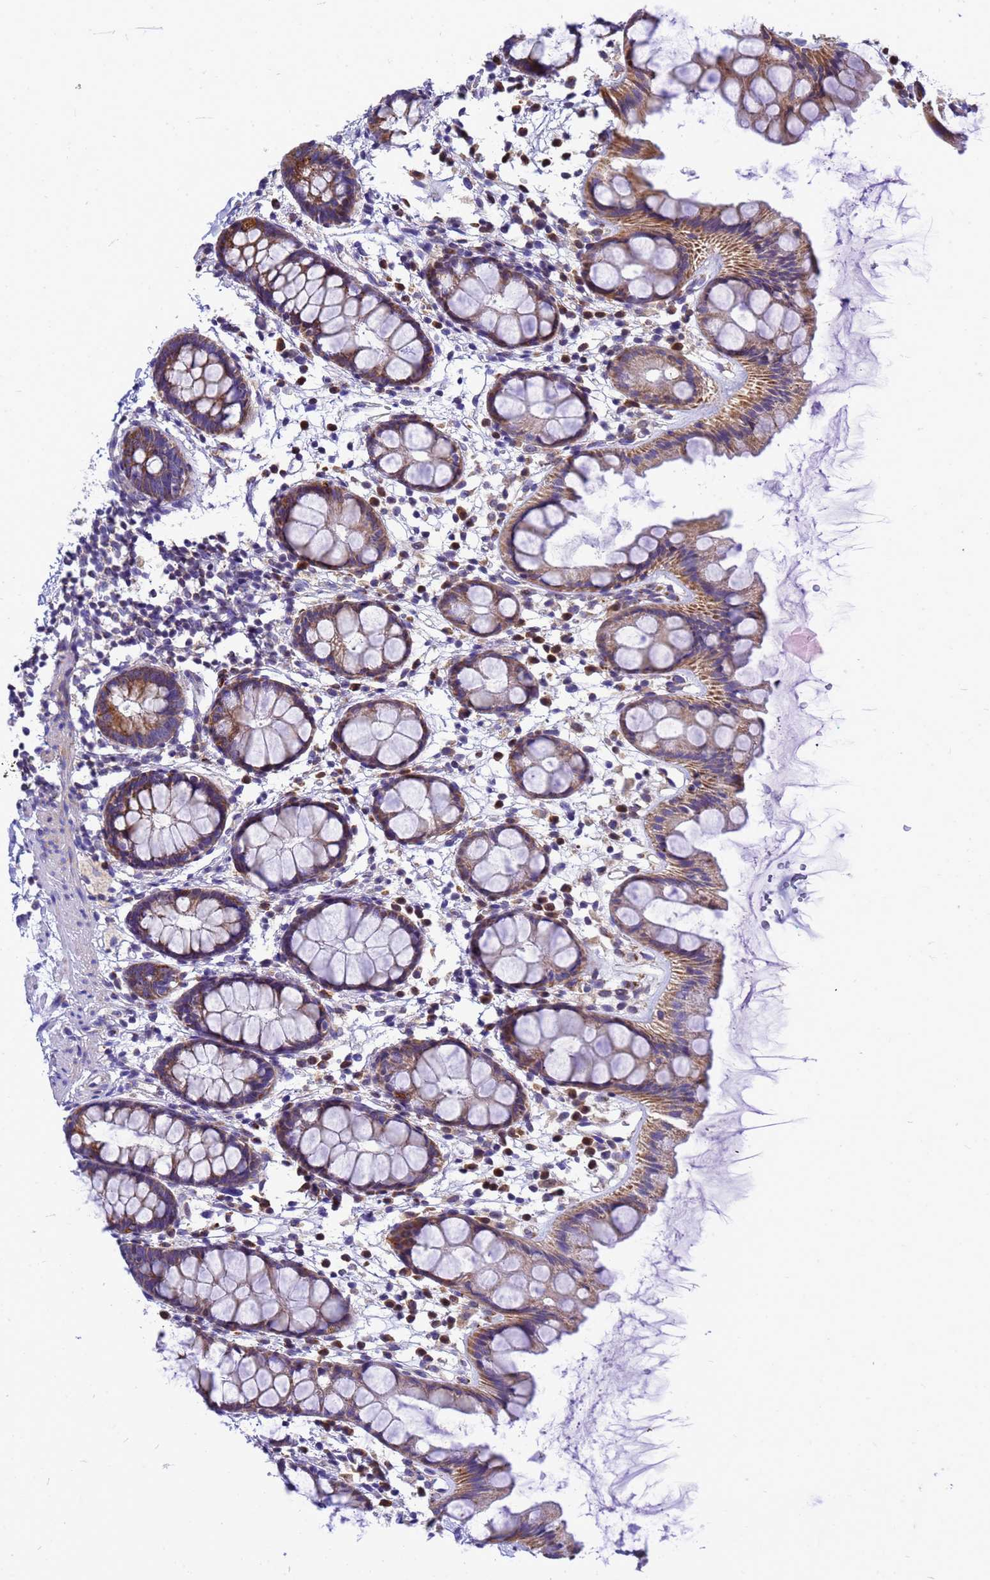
{"staining": {"intensity": "moderate", "quantity": ">75%", "location": "cytoplasmic/membranous"}, "tissue": "rectum", "cell_type": "Glandular cells", "image_type": "normal", "snomed": [{"axis": "morphology", "description": "Normal tissue, NOS"}, {"axis": "topography", "description": "Rectum"}], "caption": "This micrograph shows IHC staining of benign human rectum, with medium moderate cytoplasmic/membranous staining in approximately >75% of glandular cells.", "gene": "CMC4", "patient": {"sex": "female", "age": 65}}